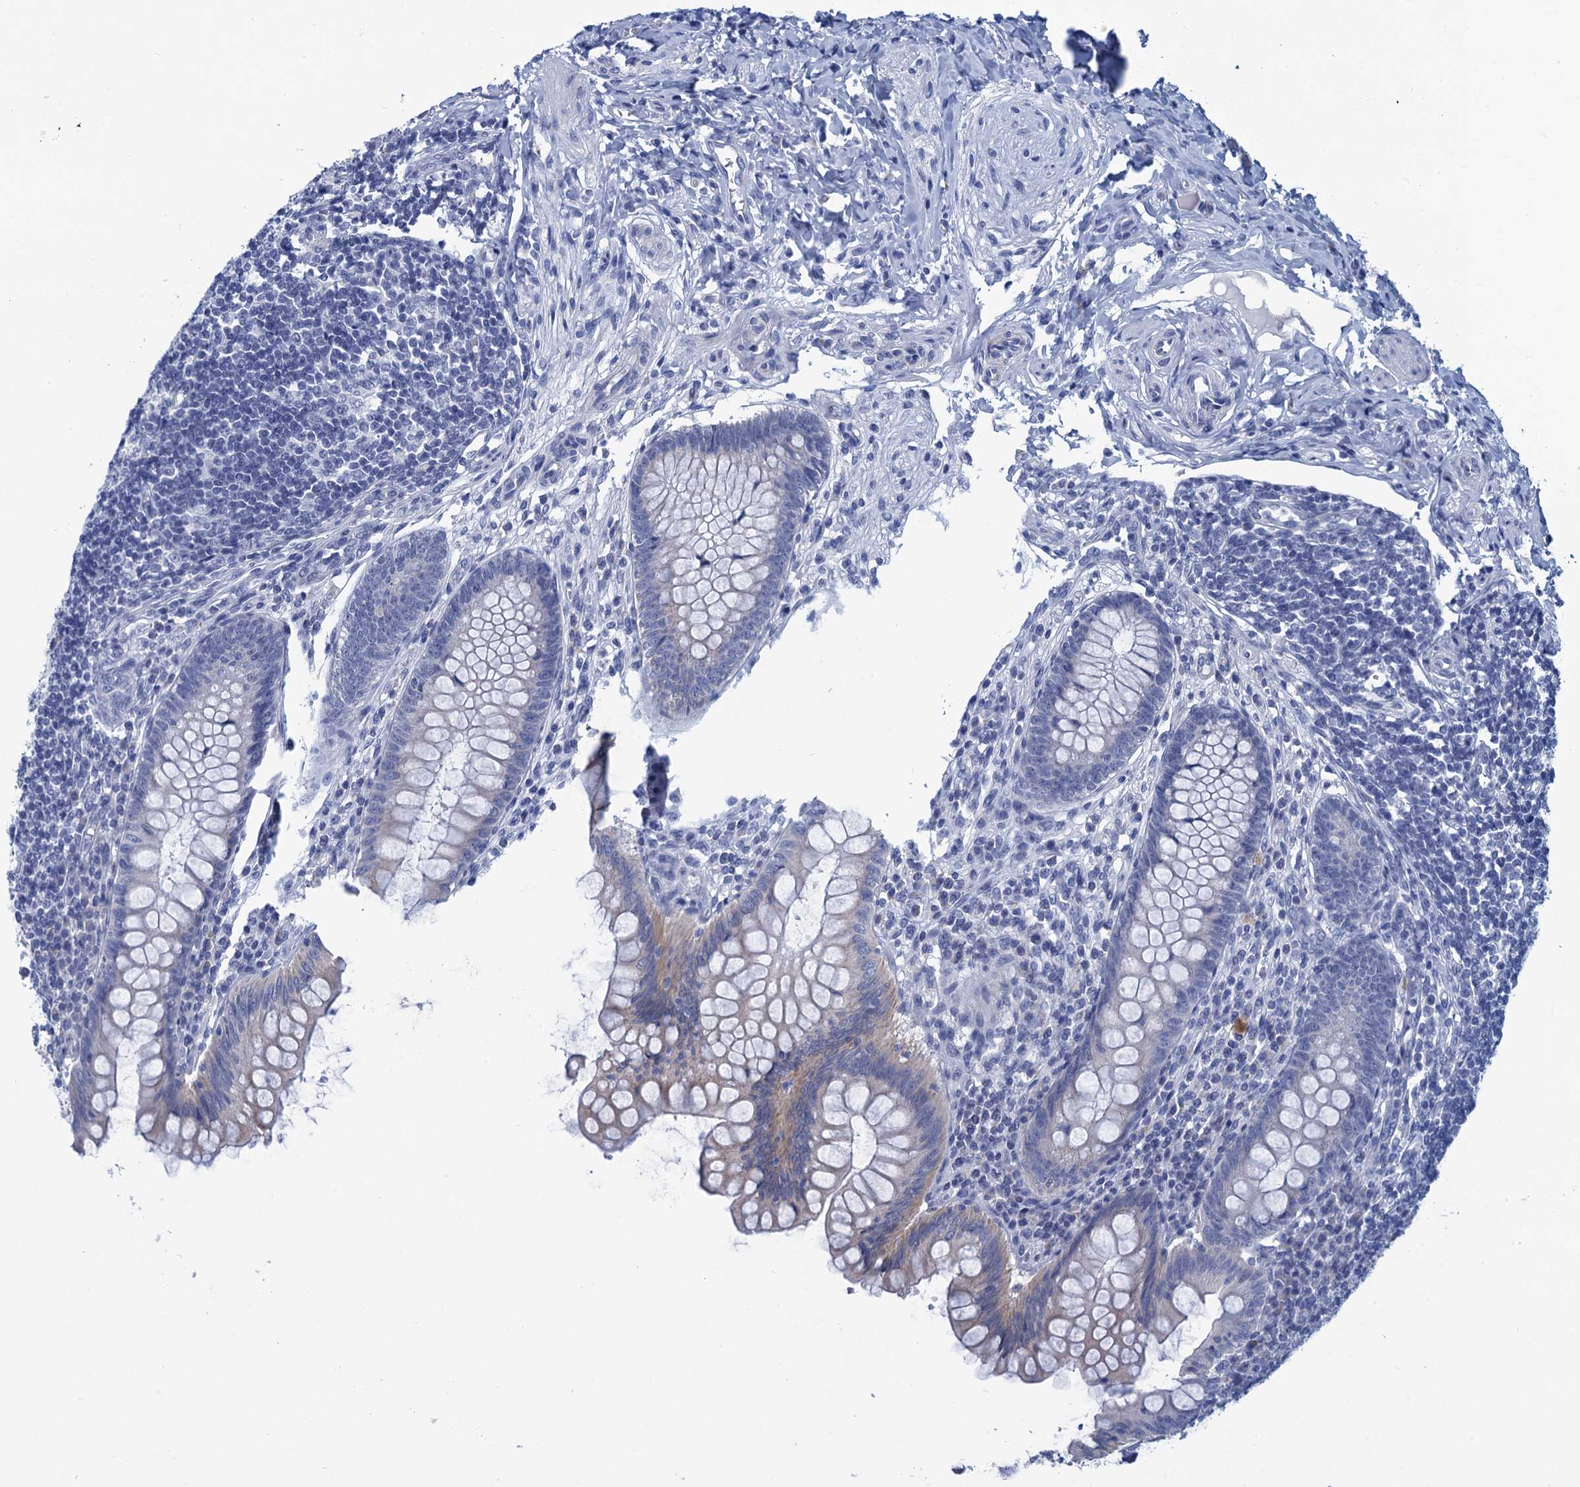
{"staining": {"intensity": "moderate", "quantity": "<25%", "location": "cytoplasmic/membranous"}, "tissue": "appendix", "cell_type": "Glandular cells", "image_type": "normal", "snomed": [{"axis": "morphology", "description": "Normal tissue, NOS"}, {"axis": "topography", "description": "Appendix"}], "caption": "Benign appendix reveals moderate cytoplasmic/membranous positivity in about <25% of glandular cells The staining was performed using DAB (3,3'-diaminobenzidine) to visualize the protein expression in brown, while the nuclei were stained in blue with hematoxylin (Magnification: 20x)..", "gene": "SCEL", "patient": {"sex": "female", "age": 33}}